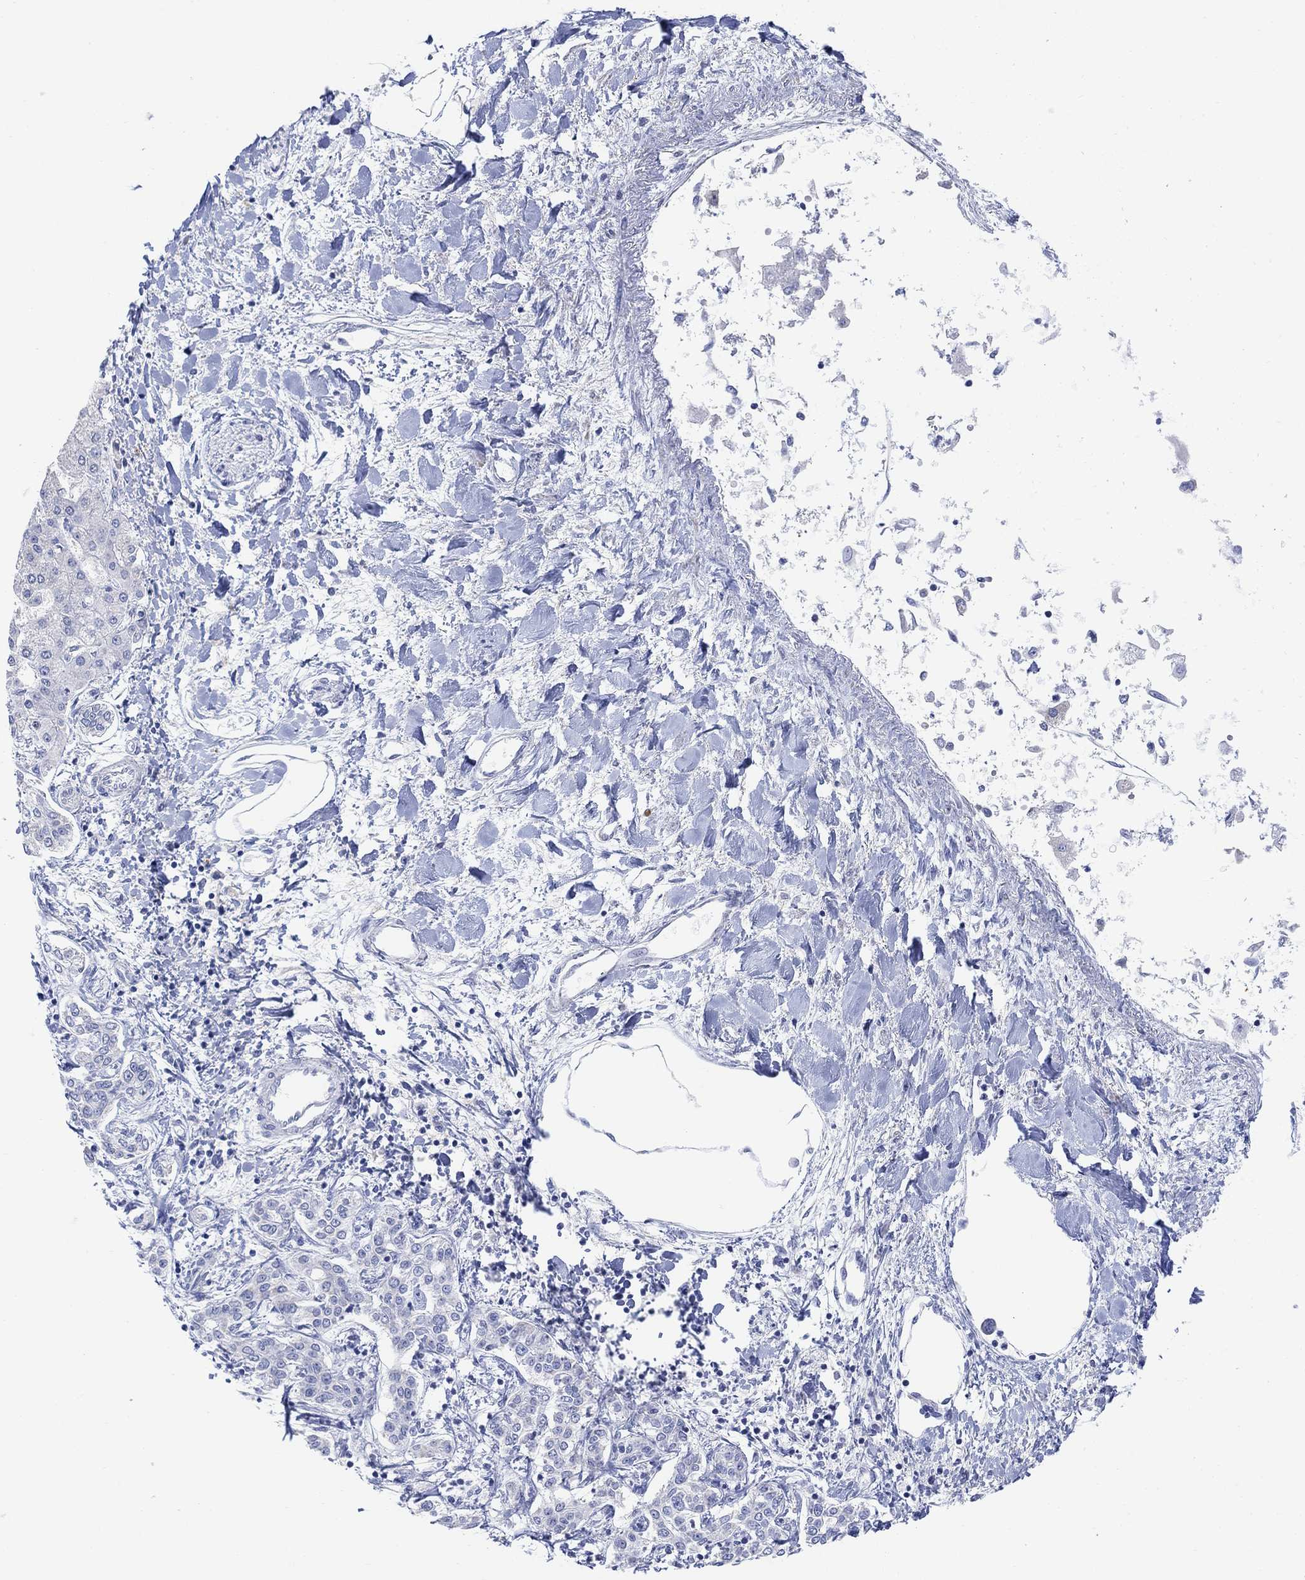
{"staining": {"intensity": "negative", "quantity": "none", "location": "none"}, "tissue": "liver cancer", "cell_type": "Tumor cells", "image_type": "cancer", "snomed": [{"axis": "morphology", "description": "Cholangiocarcinoma"}, {"axis": "topography", "description": "Liver"}], "caption": "Immunohistochemical staining of human liver cholangiocarcinoma demonstrates no significant expression in tumor cells.", "gene": "SYT12", "patient": {"sex": "female", "age": 64}}